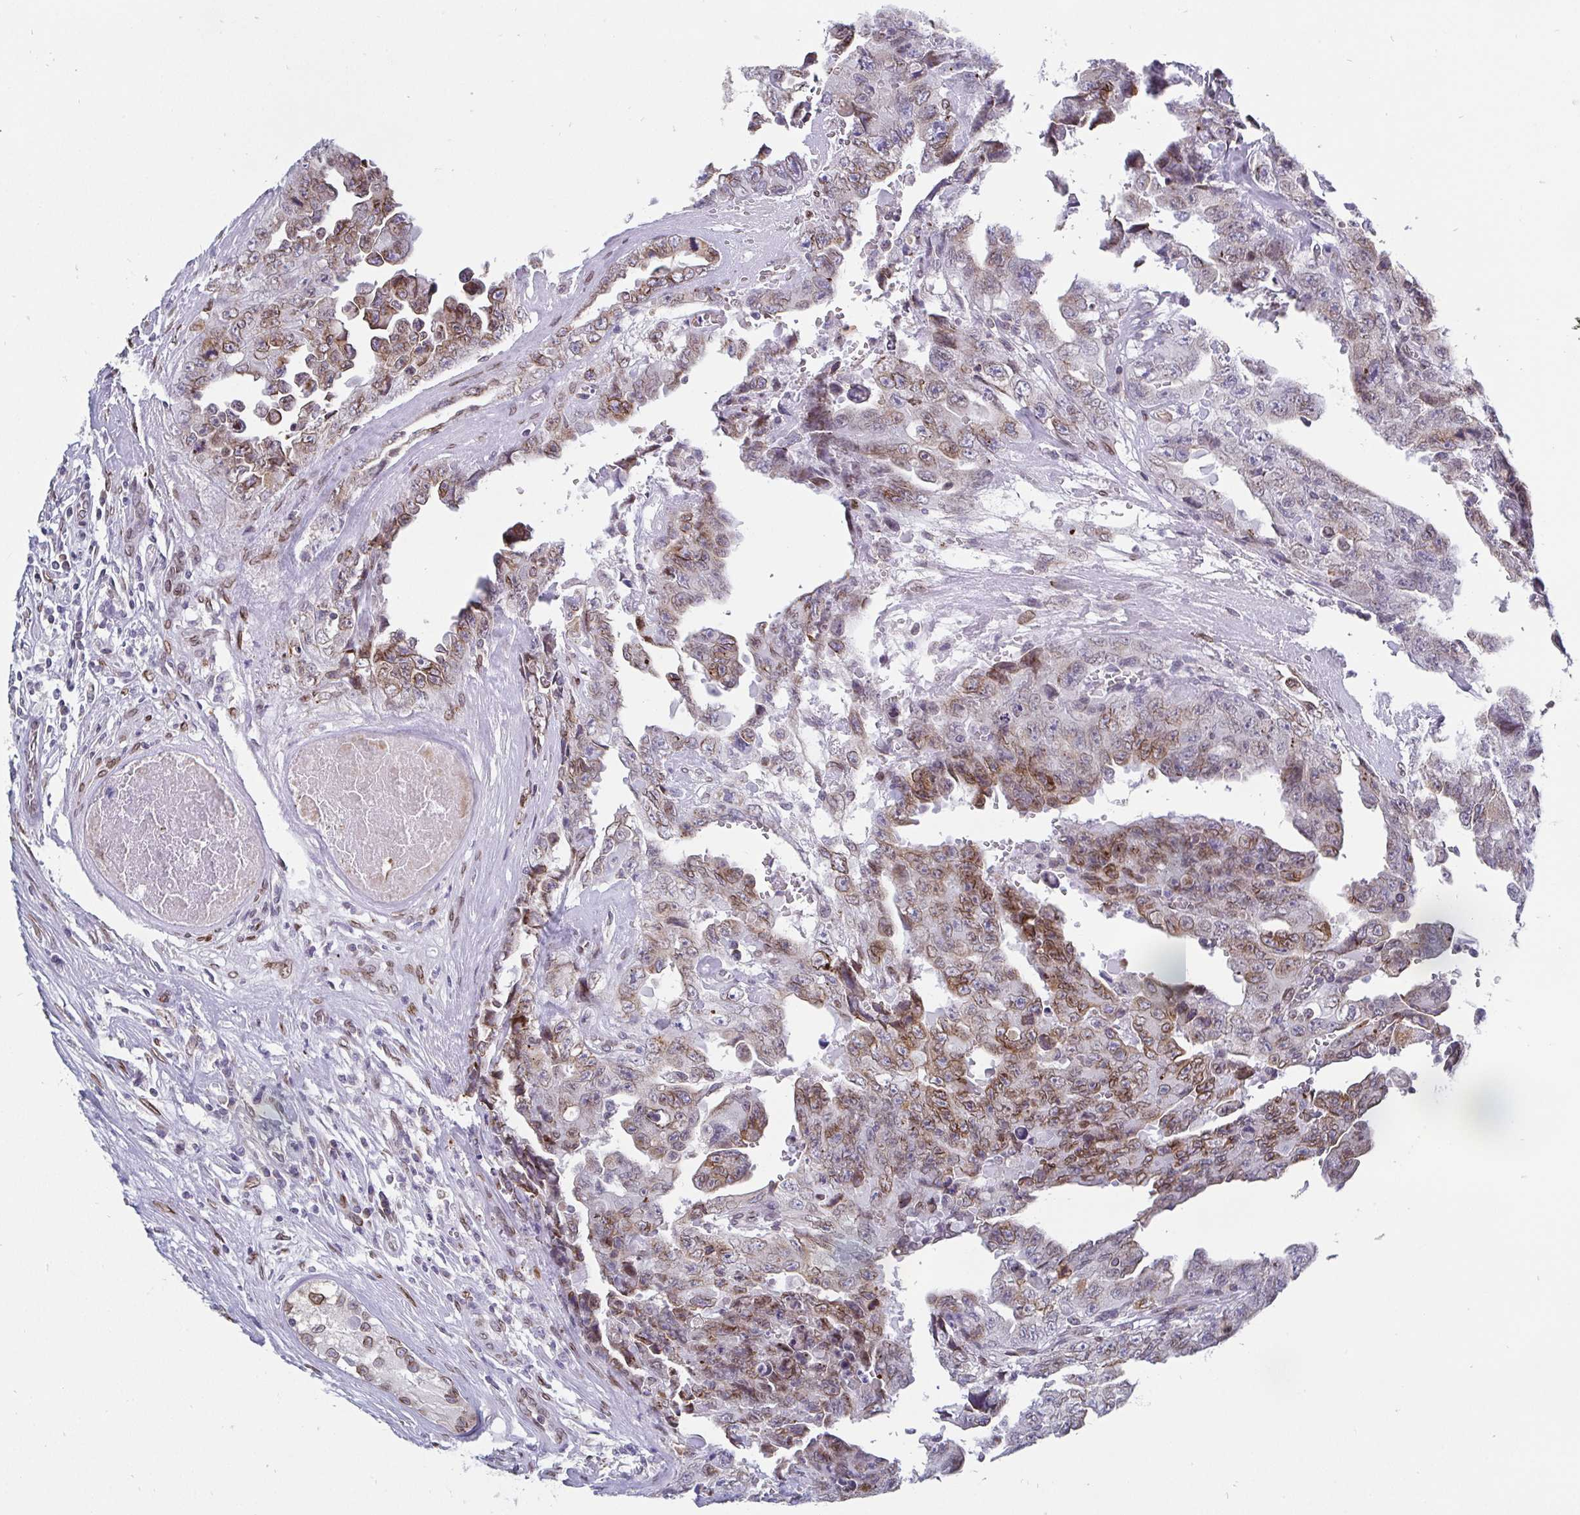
{"staining": {"intensity": "moderate", "quantity": "25%-75%", "location": "cytoplasmic/membranous,nuclear"}, "tissue": "testis cancer", "cell_type": "Tumor cells", "image_type": "cancer", "snomed": [{"axis": "morphology", "description": "Carcinoma, Embryonal, NOS"}, {"axis": "topography", "description": "Testis"}], "caption": "Immunohistochemistry (DAB) staining of human testis cancer (embryonal carcinoma) reveals moderate cytoplasmic/membranous and nuclear protein staining in approximately 25%-75% of tumor cells.", "gene": "EMD", "patient": {"sex": "male", "age": 24}}